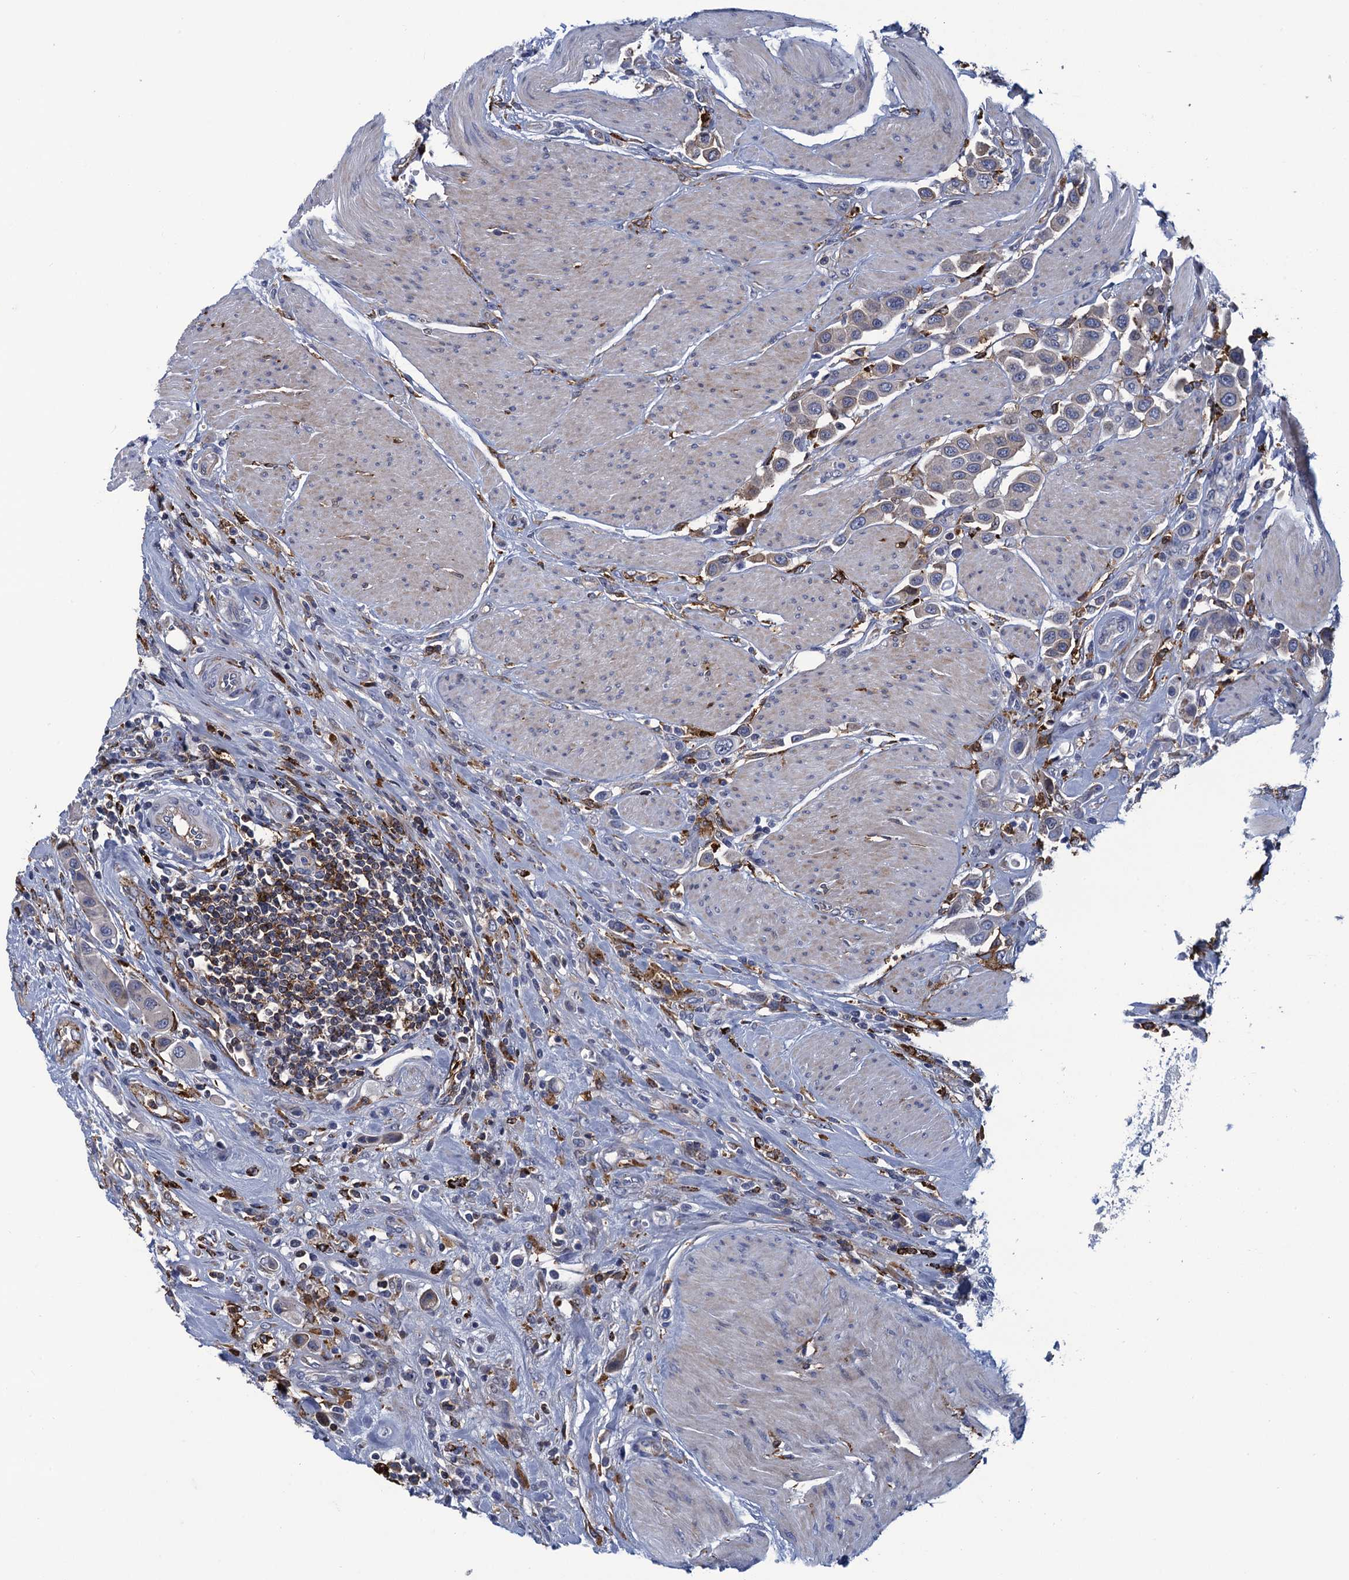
{"staining": {"intensity": "weak", "quantity": "<25%", "location": "cytoplasmic/membranous"}, "tissue": "urothelial cancer", "cell_type": "Tumor cells", "image_type": "cancer", "snomed": [{"axis": "morphology", "description": "Urothelial carcinoma, High grade"}, {"axis": "topography", "description": "Urinary bladder"}], "caption": "Immunohistochemistry photomicrograph of human urothelial carcinoma (high-grade) stained for a protein (brown), which displays no expression in tumor cells.", "gene": "DNHD1", "patient": {"sex": "male", "age": 50}}